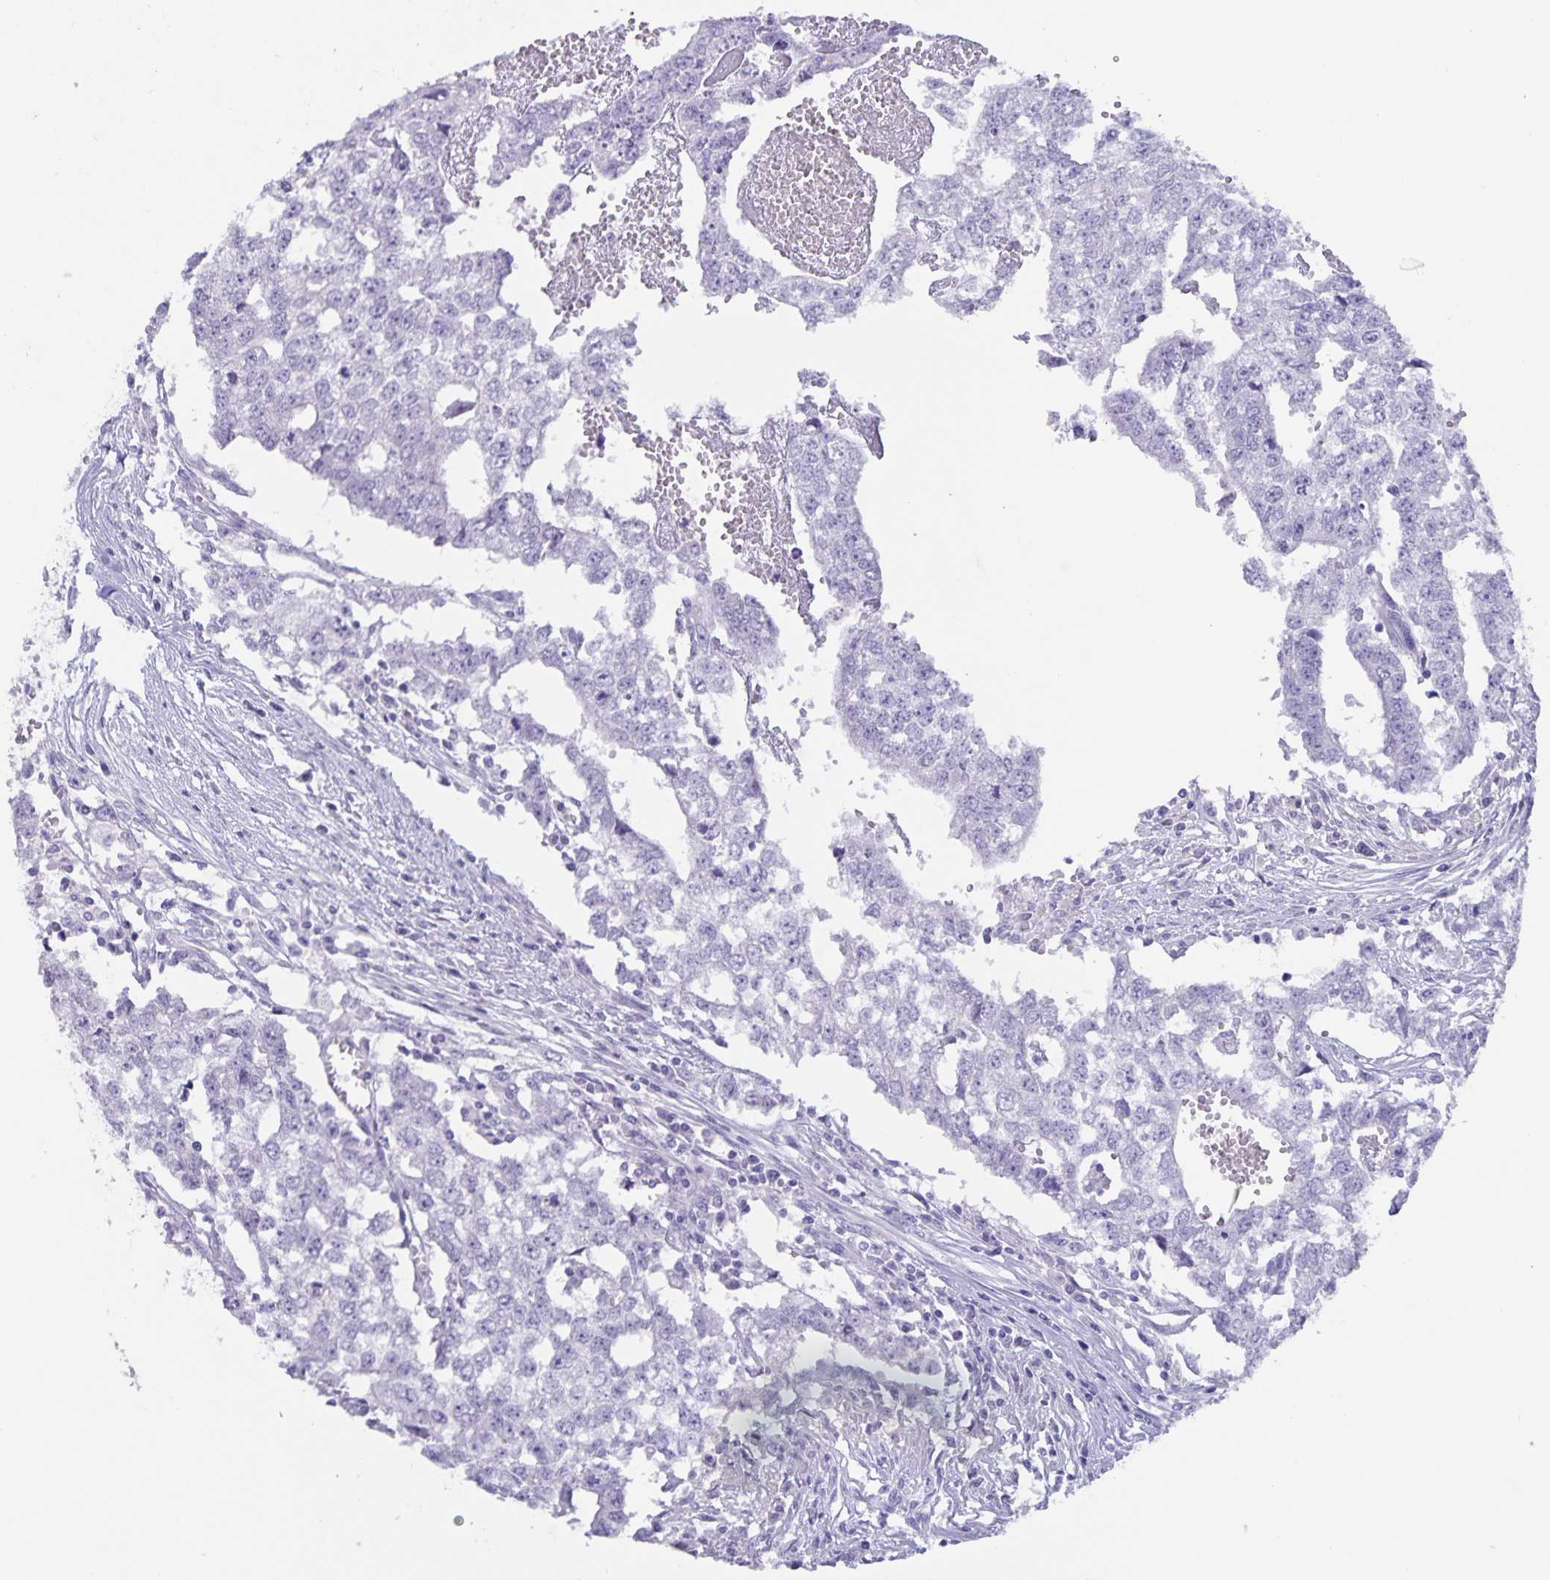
{"staining": {"intensity": "negative", "quantity": "none", "location": "none"}, "tissue": "testis cancer", "cell_type": "Tumor cells", "image_type": "cancer", "snomed": [{"axis": "morphology", "description": "Carcinoma, Embryonal, NOS"}, {"axis": "morphology", "description": "Teratoma, malignant, NOS"}, {"axis": "topography", "description": "Testis"}], "caption": "Immunohistochemistry image of neoplastic tissue: human testis cancer stained with DAB exhibits no significant protein expression in tumor cells.", "gene": "AQP4", "patient": {"sex": "male", "age": 24}}